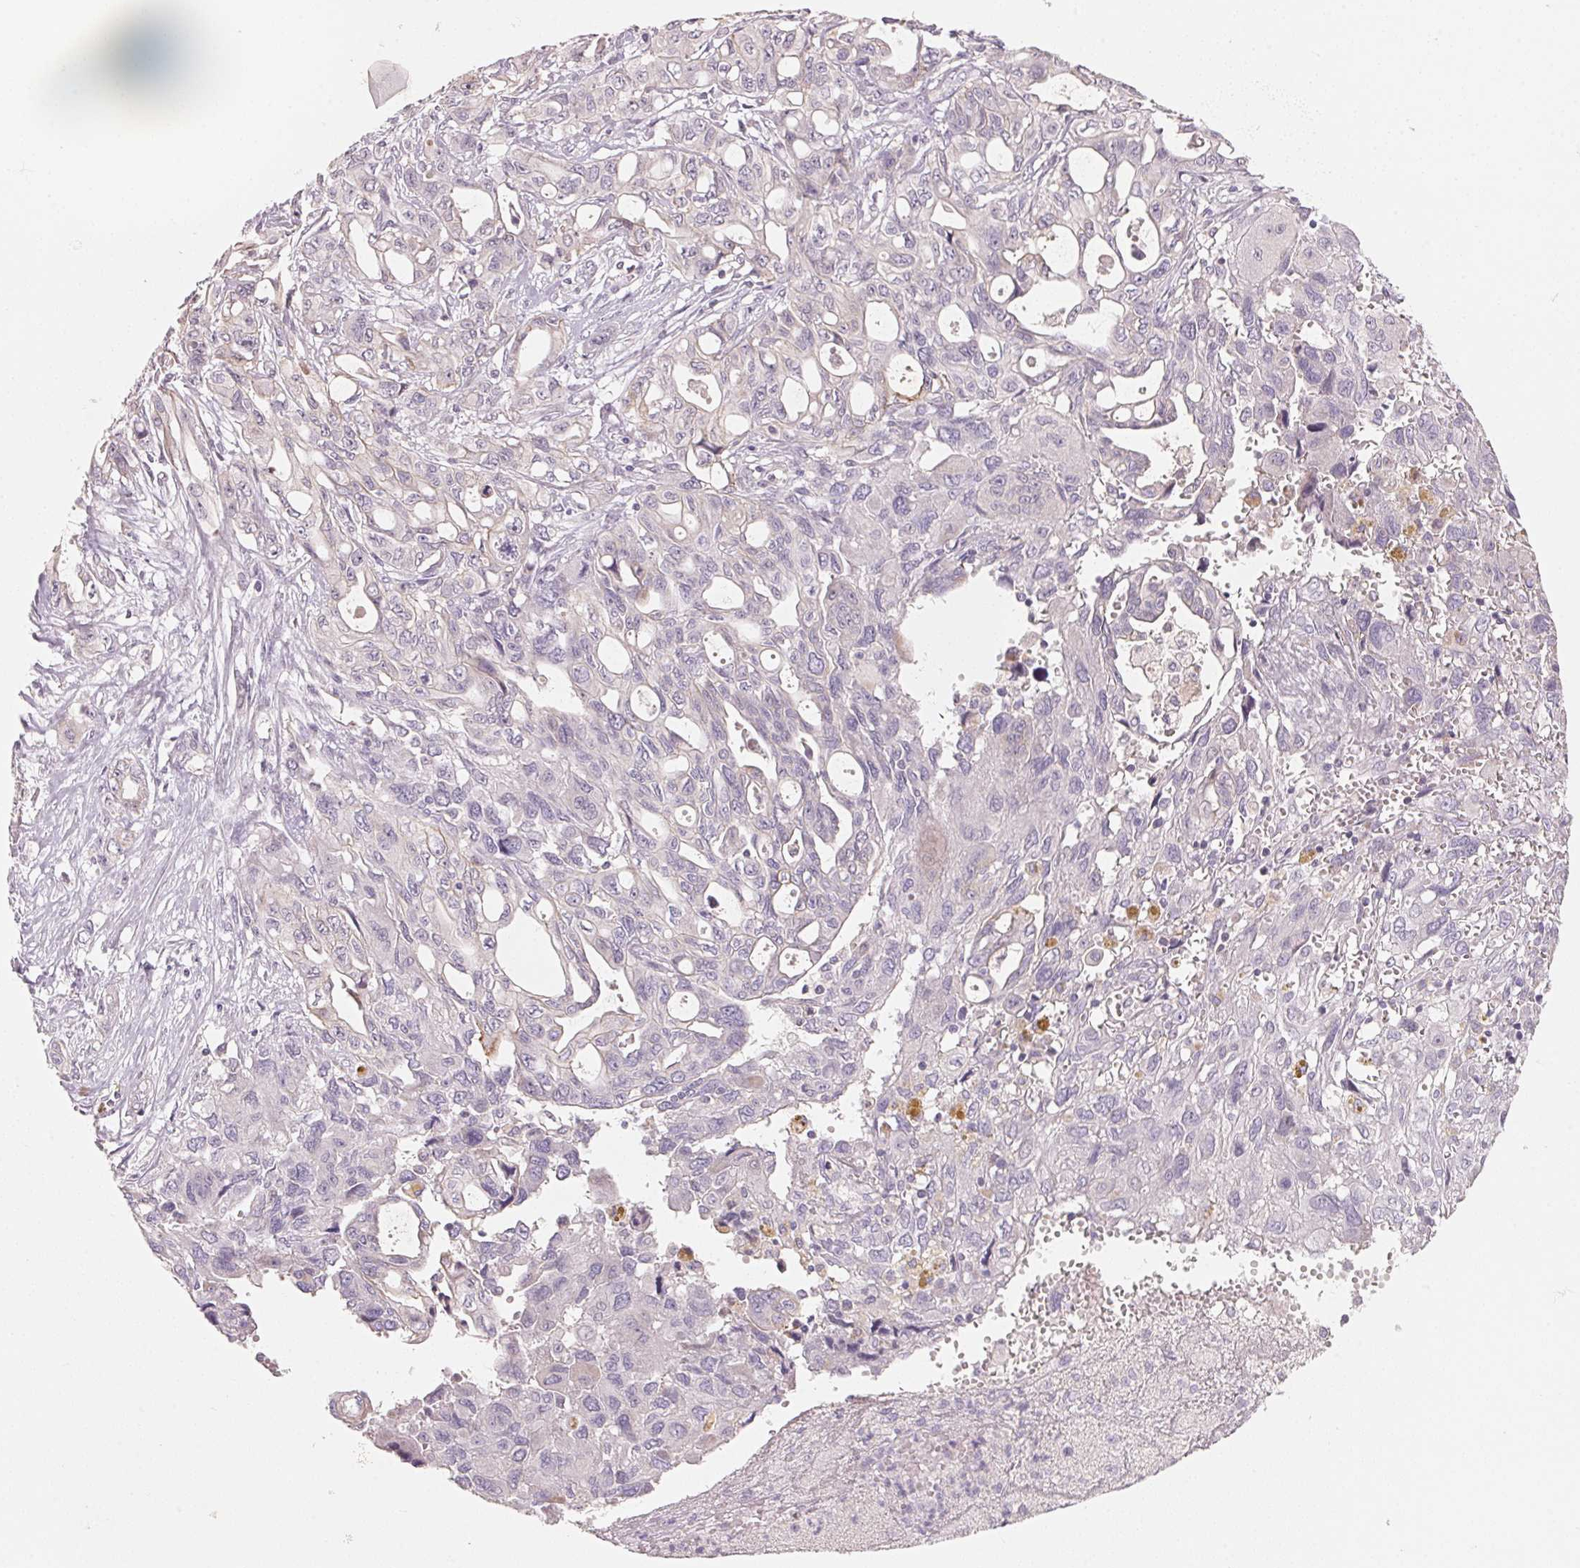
{"staining": {"intensity": "negative", "quantity": "none", "location": "none"}, "tissue": "pancreatic cancer", "cell_type": "Tumor cells", "image_type": "cancer", "snomed": [{"axis": "morphology", "description": "Adenocarcinoma, NOS"}, {"axis": "topography", "description": "Pancreas"}], "caption": "Tumor cells are negative for brown protein staining in adenocarcinoma (pancreatic).", "gene": "TP53AIP1", "patient": {"sex": "female", "age": 47}}